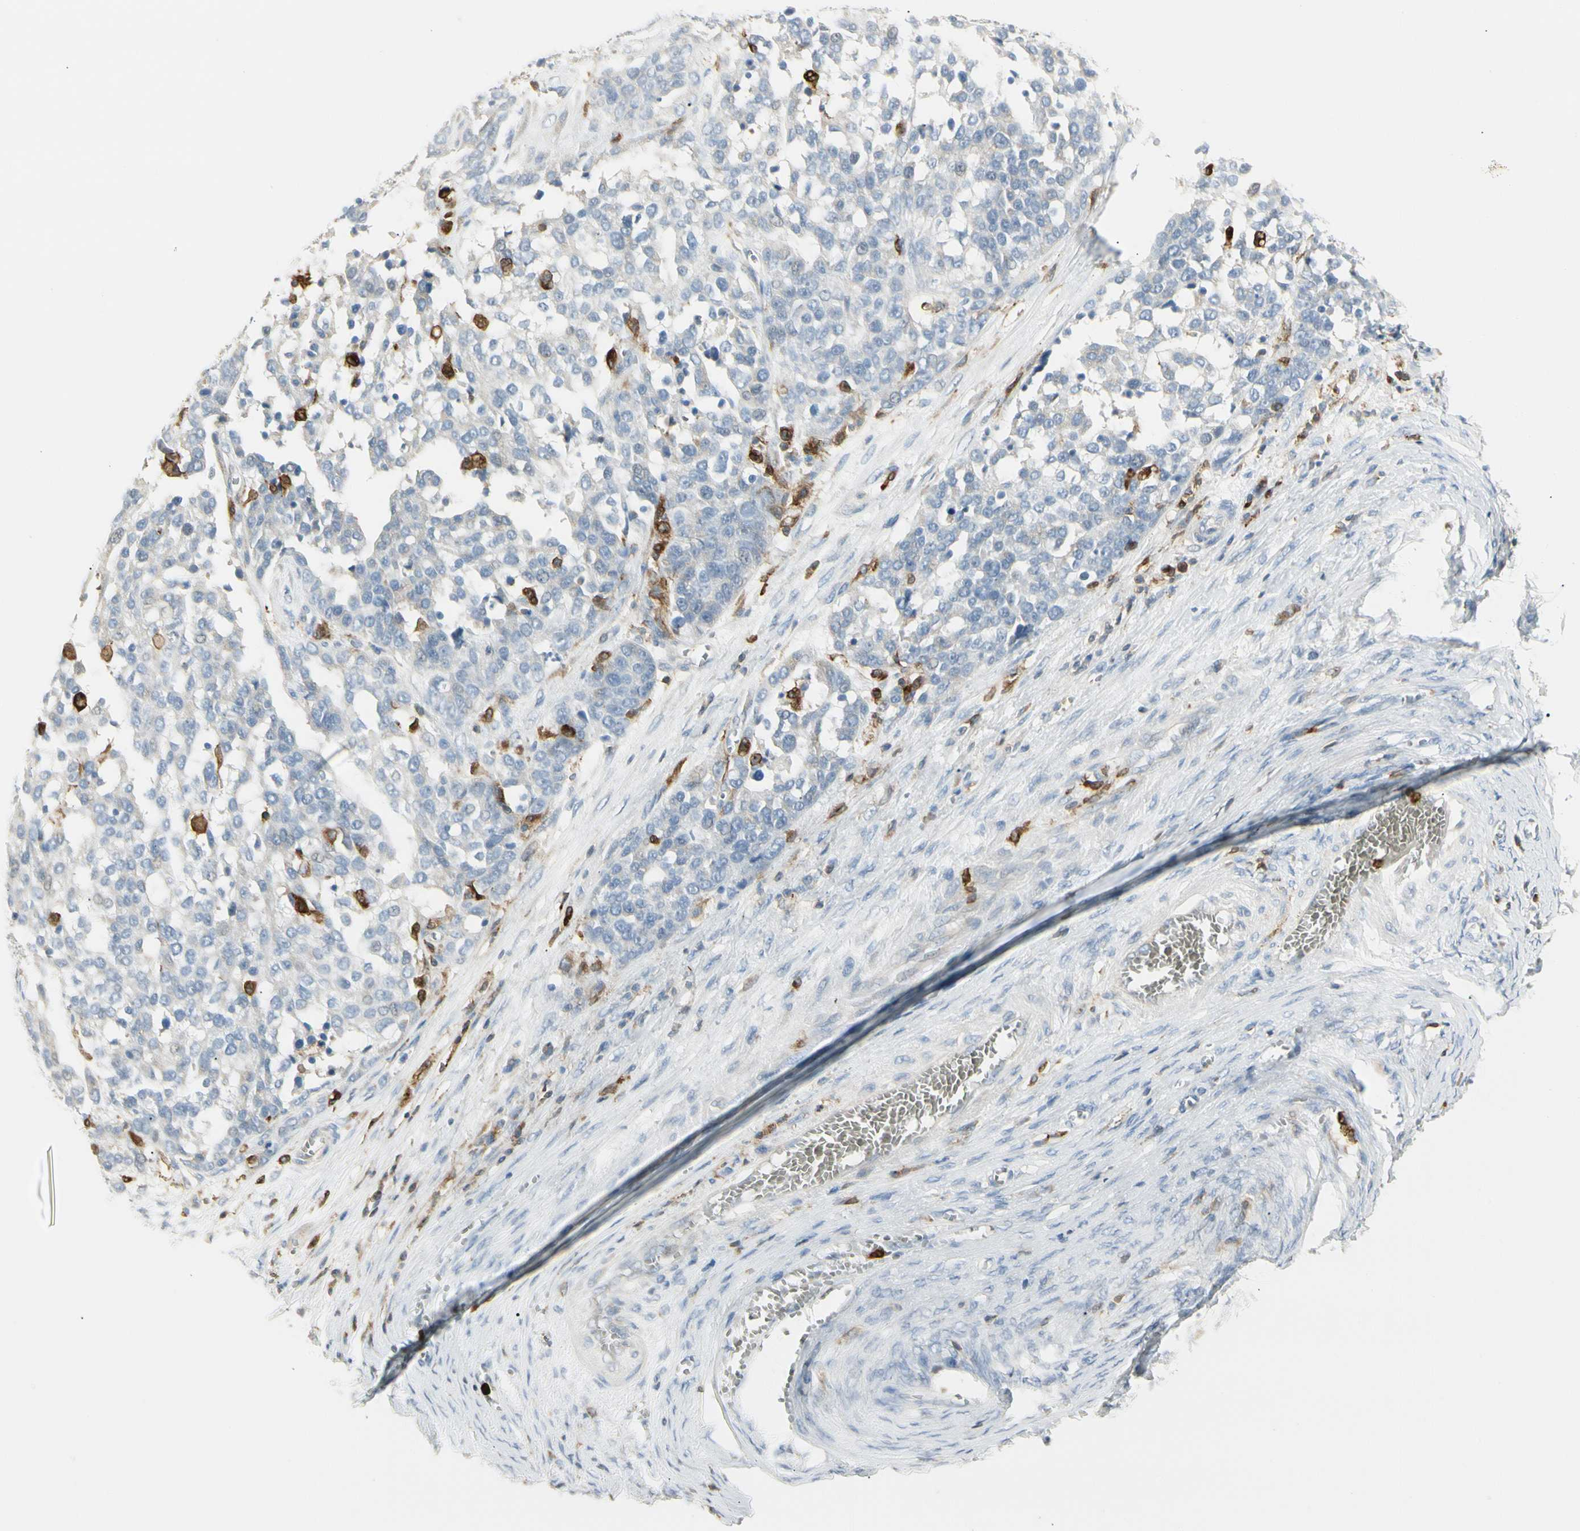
{"staining": {"intensity": "negative", "quantity": "none", "location": "none"}, "tissue": "ovarian cancer", "cell_type": "Tumor cells", "image_type": "cancer", "snomed": [{"axis": "morphology", "description": "Cystadenocarcinoma, serous, NOS"}, {"axis": "topography", "description": "Ovary"}], "caption": "Ovarian serous cystadenocarcinoma was stained to show a protein in brown. There is no significant expression in tumor cells. Brightfield microscopy of immunohistochemistry stained with DAB (brown) and hematoxylin (blue), captured at high magnification.", "gene": "ITGB2", "patient": {"sex": "female", "age": 44}}